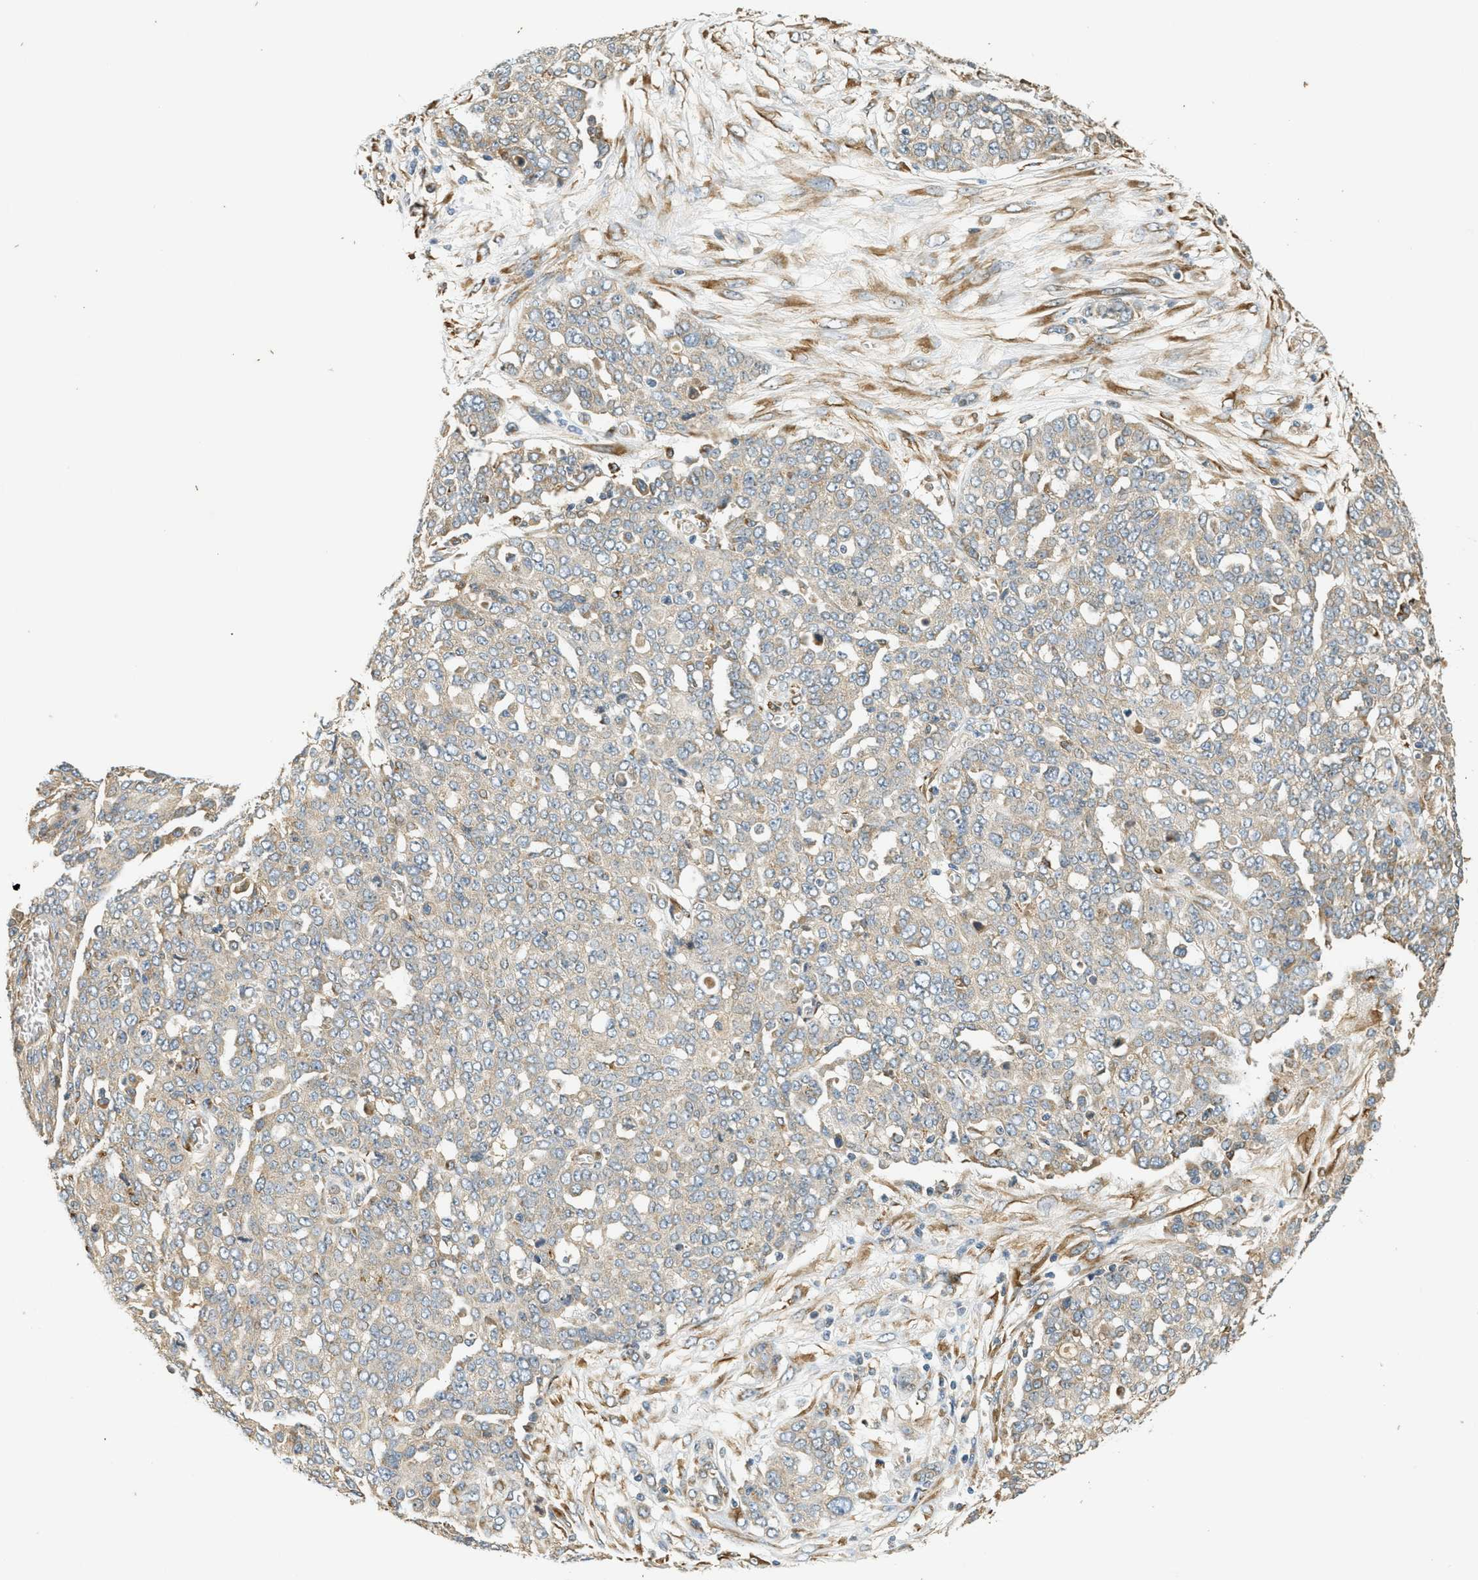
{"staining": {"intensity": "negative", "quantity": "none", "location": "none"}, "tissue": "ovarian cancer", "cell_type": "Tumor cells", "image_type": "cancer", "snomed": [{"axis": "morphology", "description": "Cystadenocarcinoma, serous, NOS"}, {"axis": "topography", "description": "Soft tissue"}, {"axis": "topography", "description": "Ovary"}], "caption": "A micrograph of serous cystadenocarcinoma (ovarian) stained for a protein shows no brown staining in tumor cells. Nuclei are stained in blue.", "gene": "PDK1", "patient": {"sex": "female", "age": 57}}